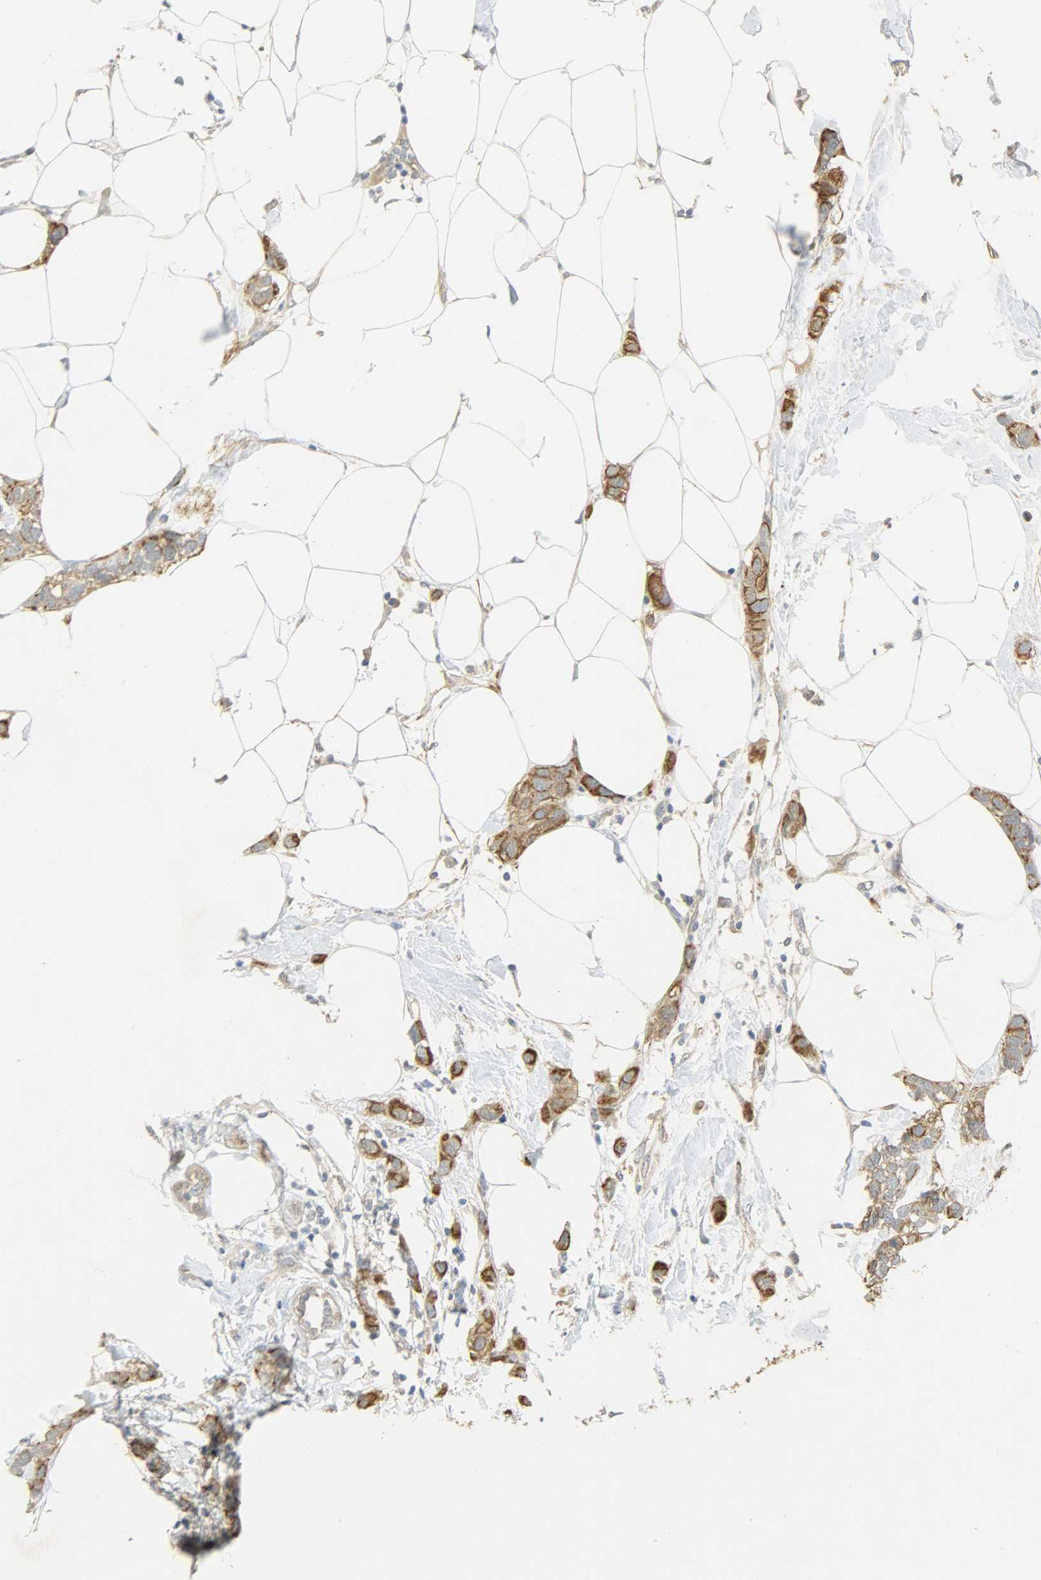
{"staining": {"intensity": "strong", "quantity": ">75%", "location": "cytoplasmic/membranous"}, "tissue": "breast cancer", "cell_type": "Tumor cells", "image_type": "cancer", "snomed": [{"axis": "morphology", "description": "Normal tissue, NOS"}, {"axis": "morphology", "description": "Duct carcinoma"}, {"axis": "topography", "description": "Breast"}], "caption": "Protein expression analysis of human breast cancer reveals strong cytoplasmic/membranous staining in approximately >75% of tumor cells.", "gene": "USP13", "patient": {"sex": "female", "age": 50}}